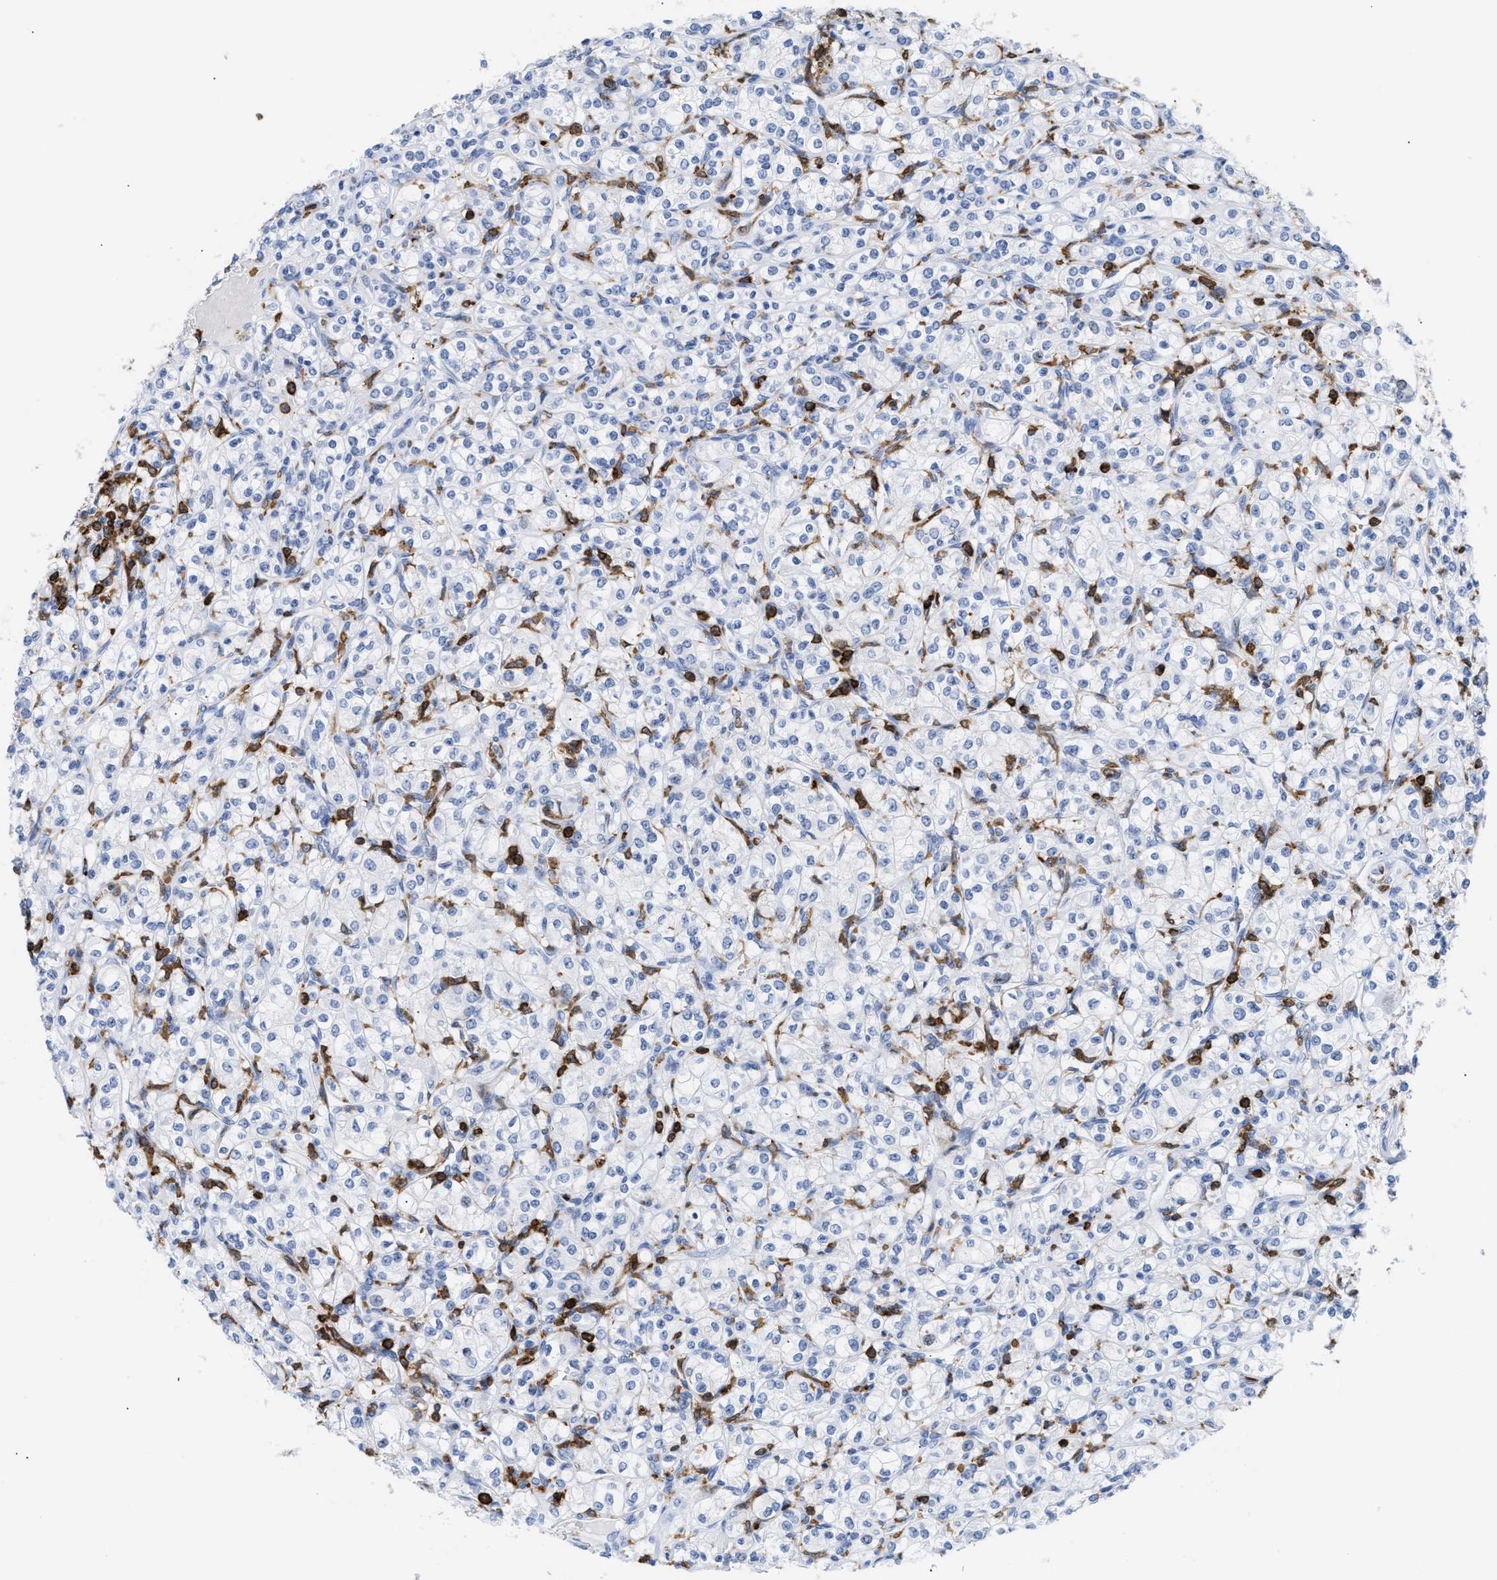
{"staining": {"intensity": "negative", "quantity": "none", "location": "none"}, "tissue": "renal cancer", "cell_type": "Tumor cells", "image_type": "cancer", "snomed": [{"axis": "morphology", "description": "Adenocarcinoma, NOS"}, {"axis": "topography", "description": "Kidney"}], "caption": "A photomicrograph of human renal cancer is negative for staining in tumor cells.", "gene": "LCP1", "patient": {"sex": "male", "age": 77}}